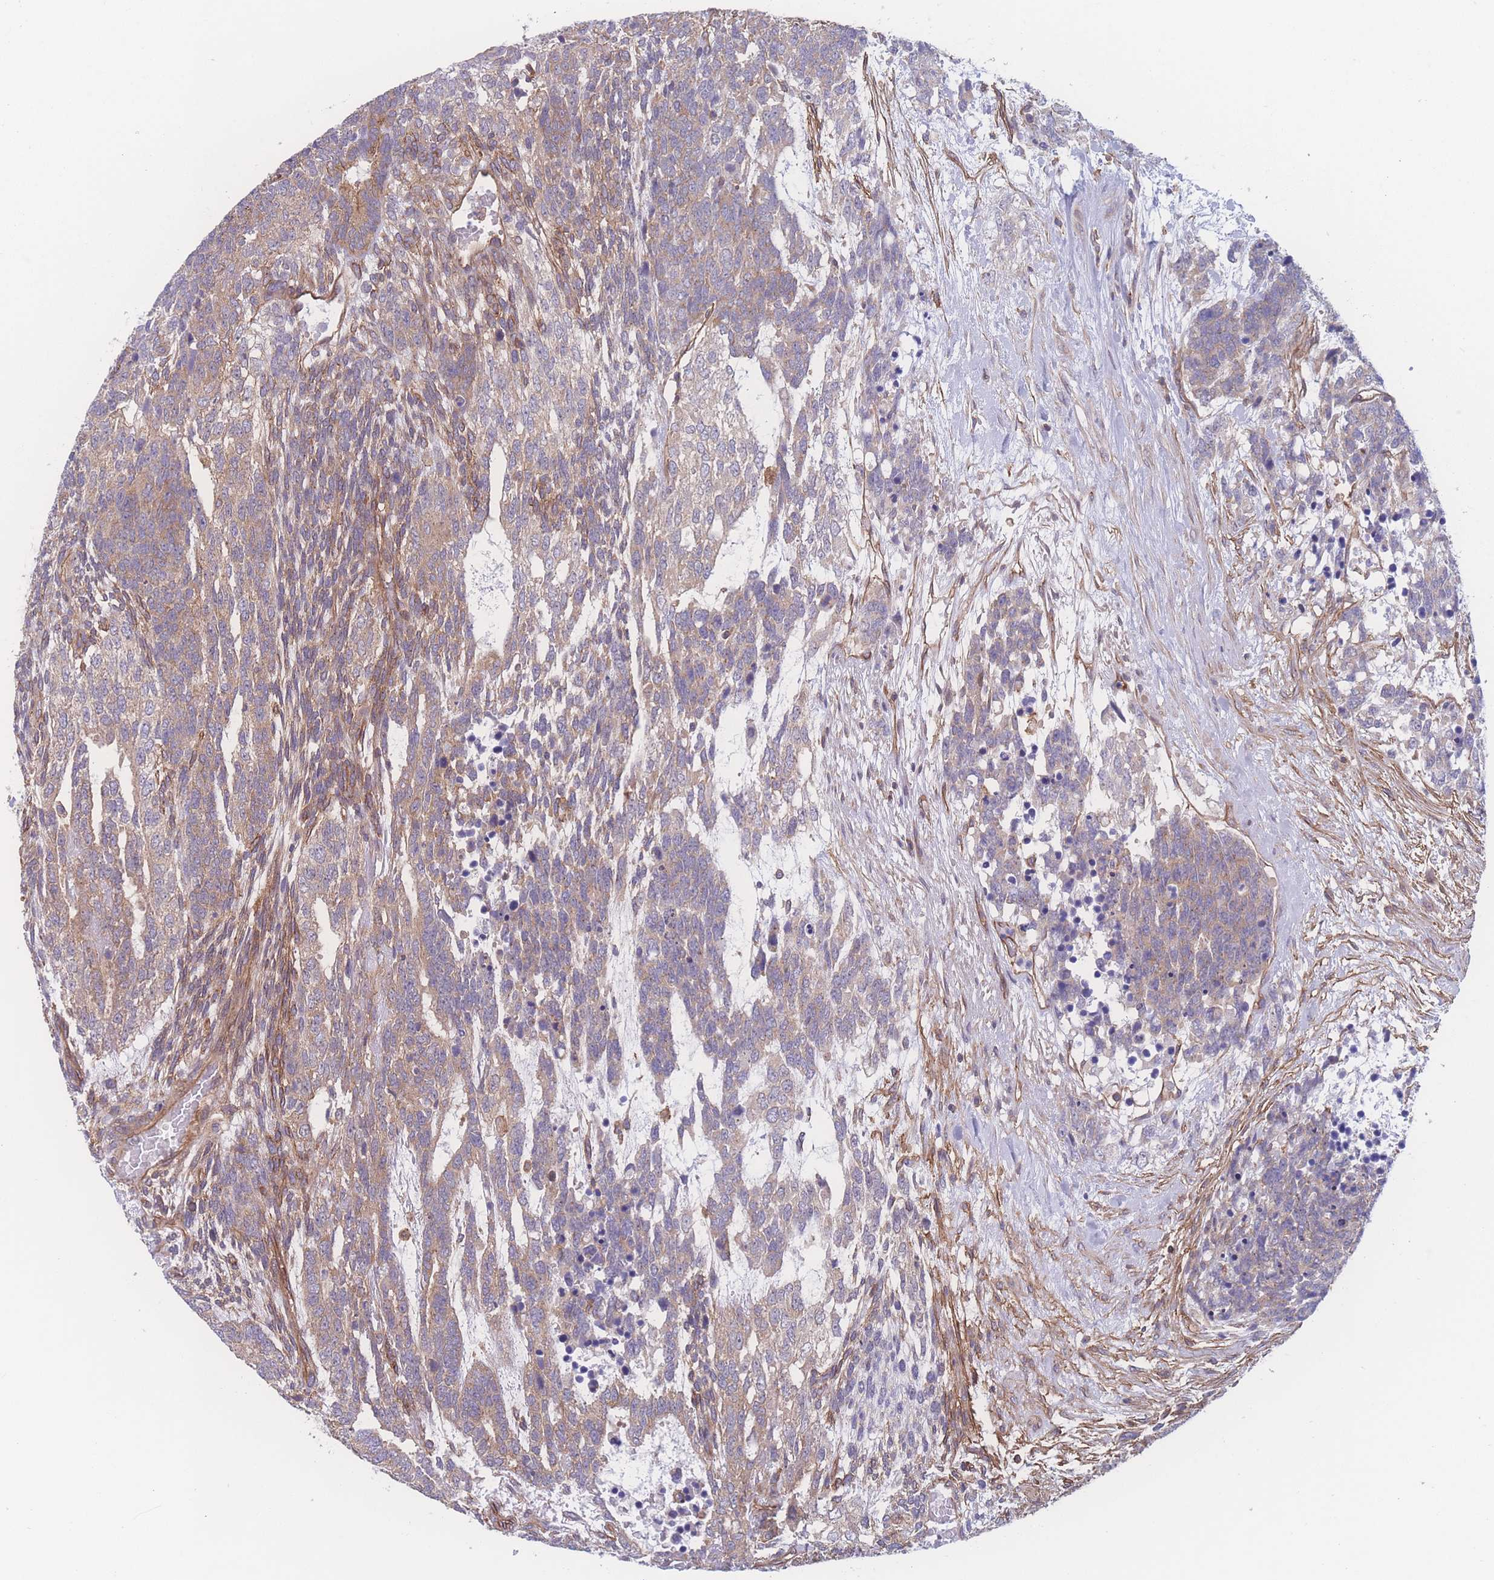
{"staining": {"intensity": "weak", "quantity": ">75%", "location": "cytoplasmic/membranous"}, "tissue": "testis cancer", "cell_type": "Tumor cells", "image_type": "cancer", "snomed": [{"axis": "morphology", "description": "Carcinoma, Embryonal, NOS"}, {"axis": "topography", "description": "Testis"}], "caption": "DAB immunohistochemical staining of human embryonal carcinoma (testis) exhibits weak cytoplasmic/membranous protein staining in approximately >75% of tumor cells.", "gene": "CFAP97", "patient": {"sex": "male", "age": 23}}